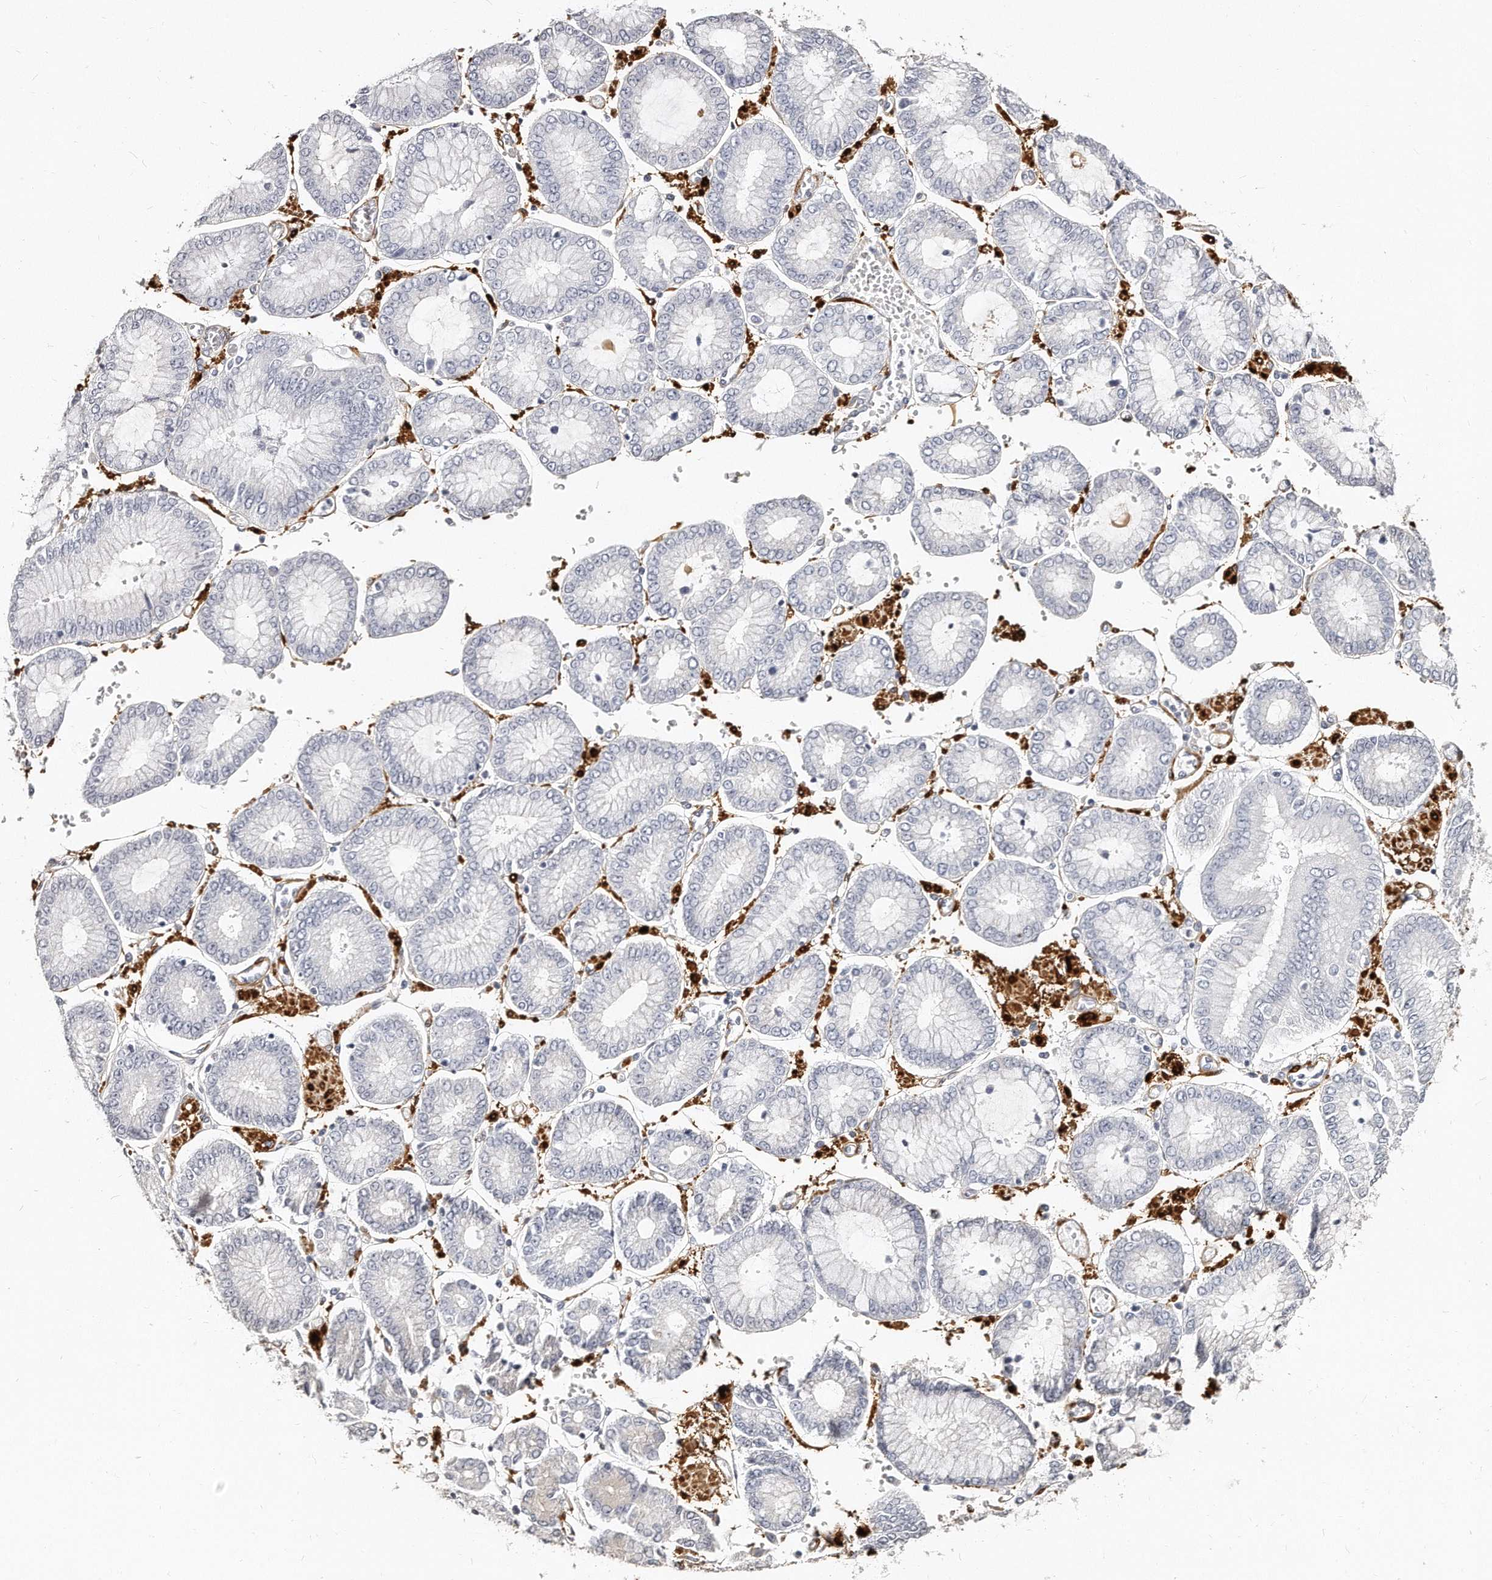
{"staining": {"intensity": "negative", "quantity": "none", "location": "none"}, "tissue": "stomach cancer", "cell_type": "Tumor cells", "image_type": "cancer", "snomed": [{"axis": "morphology", "description": "Adenocarcinoma, NOS"}, {"axis": "topography", "description": "Stomach"}], "caption": "Protein analysis of stomach cancer (adenocarcinoma) exhibits no significant staining in tumor cells.", "gene": "LMOD1", "patient": {"sex": "male", "age": 76}}